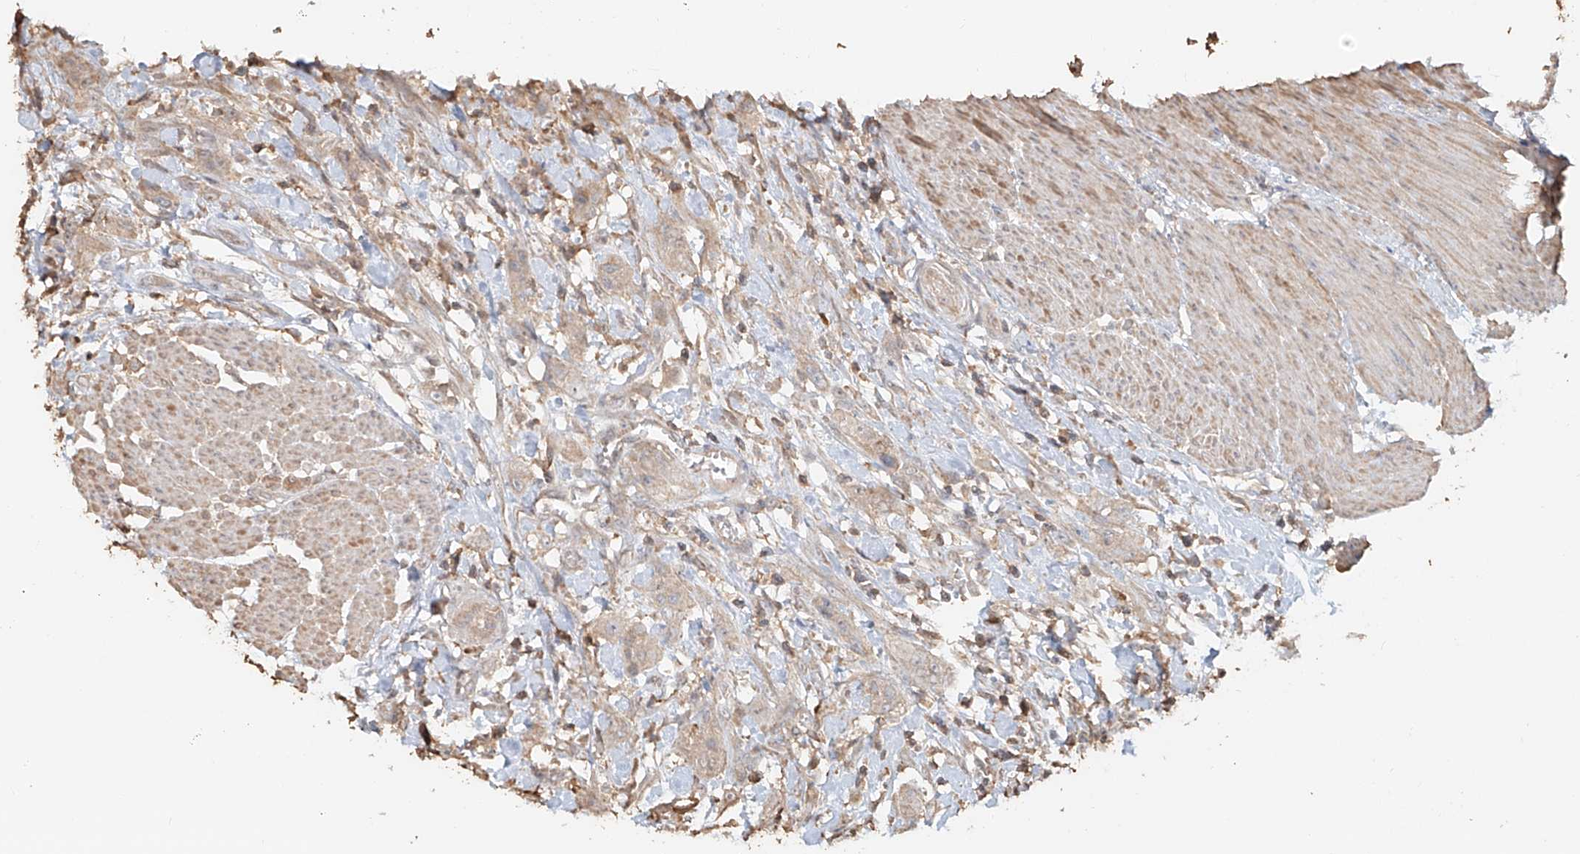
{"staining": {"intensity": "negative", "quantity": "none", "location": "none"}, "tissue": "urothelial cancer", "cell_type": "Tumor cells", "image_type": "cancer", "snomed": [{"axis": "morphology", "description": "Urothelial carcinoma, High grade"}, {"axis": "topography", "description": "Urinary bladder"}], "caption": "The IHC photomicrograph has no significant staining in tumor cells of urothelial cancer tissue.", "gene": "NPHS1", "patient": {"sex": "male", "age": 35}}